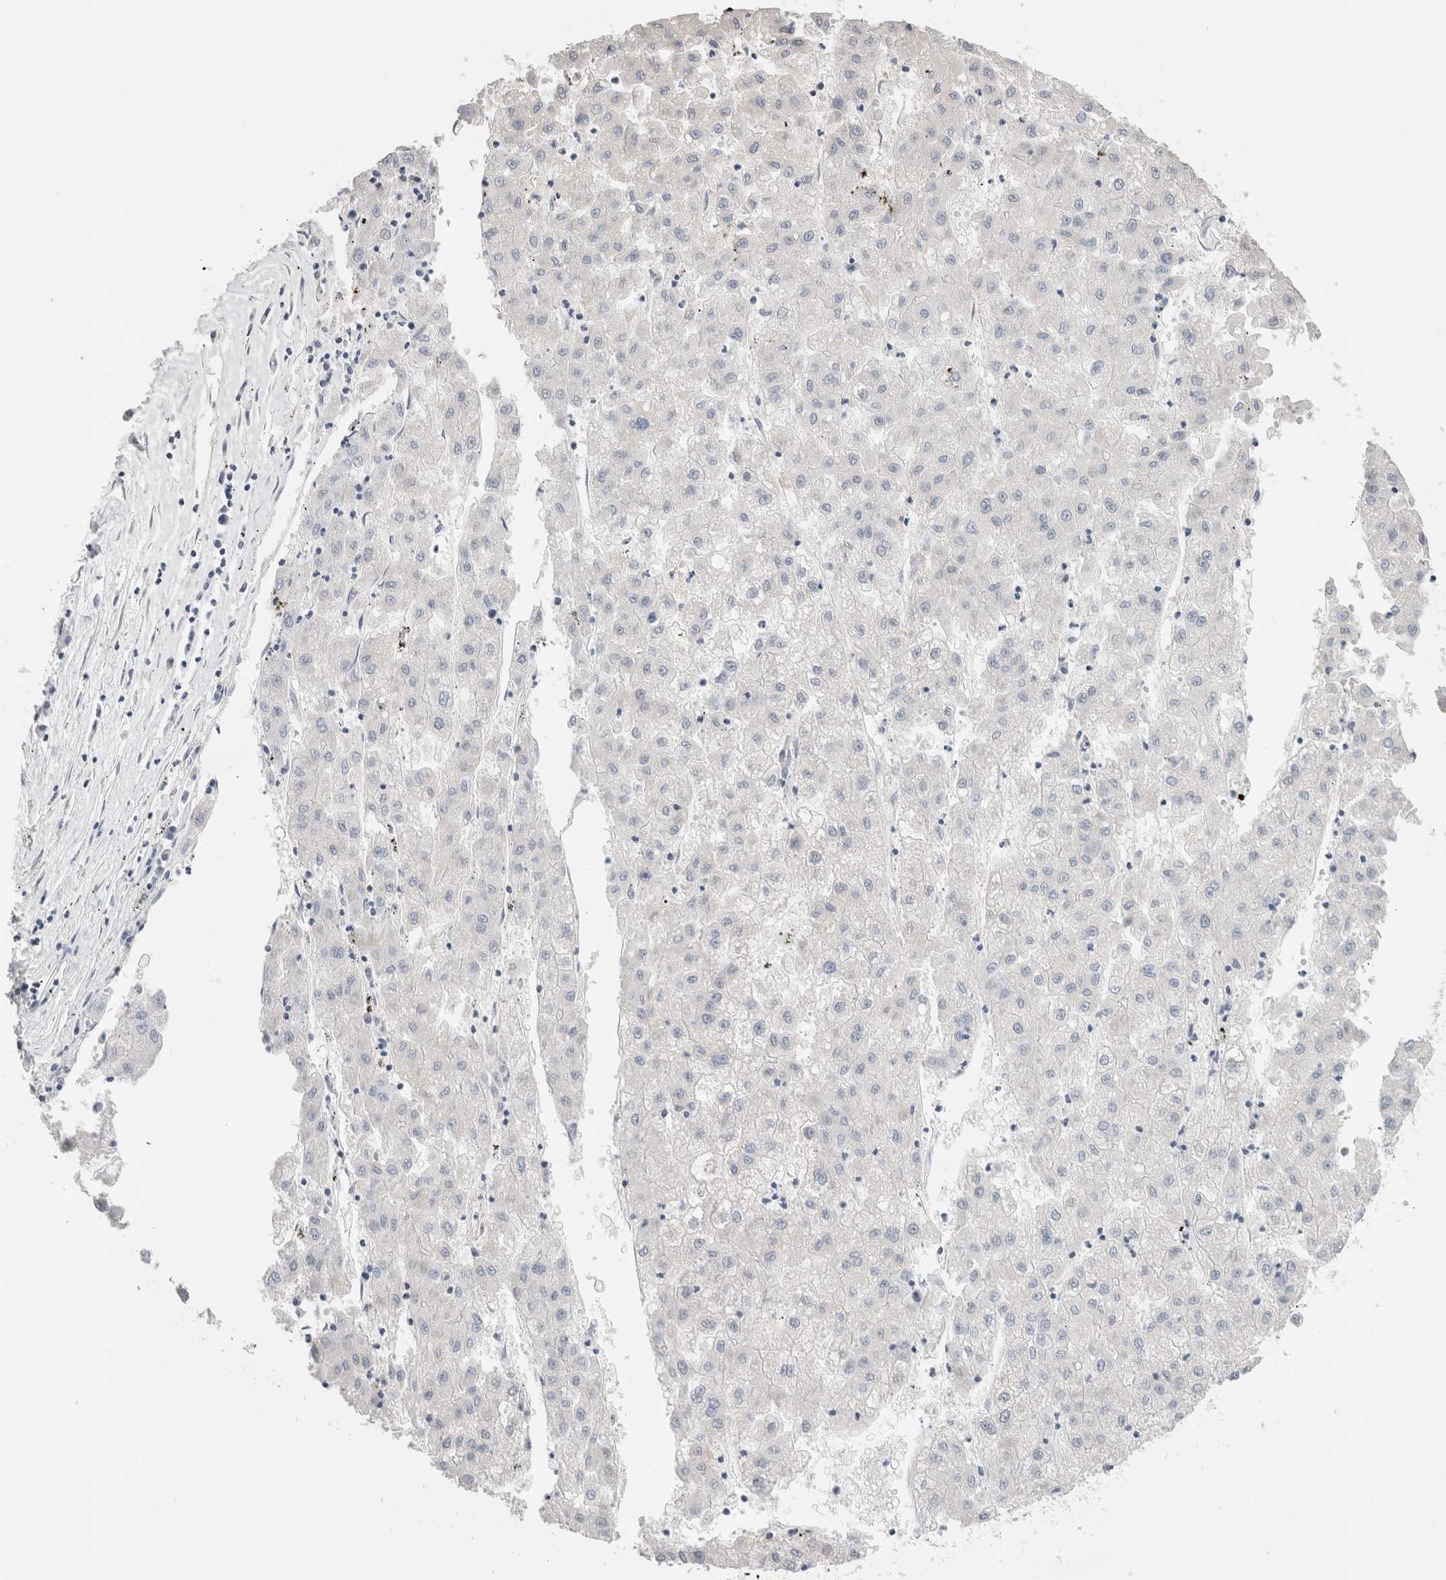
{"staining": {"intensity": "negative", "quantity": "none", "location": "none"}, "tissue": "liver cancer", "cell_type": "Tumor cells", "image_type": "cancer", "snomed": [{"axis": "morphology", "description": "Carcinoma, Hepatocellular, NOS"}, {"axis": "topography", "description": "Liver"}], "caption": "This is a micrograph of IHC staining of liver cancer (hepatocellular carcinoma), which shows no positivity in tumor cells. (DAB immunohistochemistry (IHC), high magnification).", "gene": "DMD", "patient": {"sex": "male", "age": 72}}